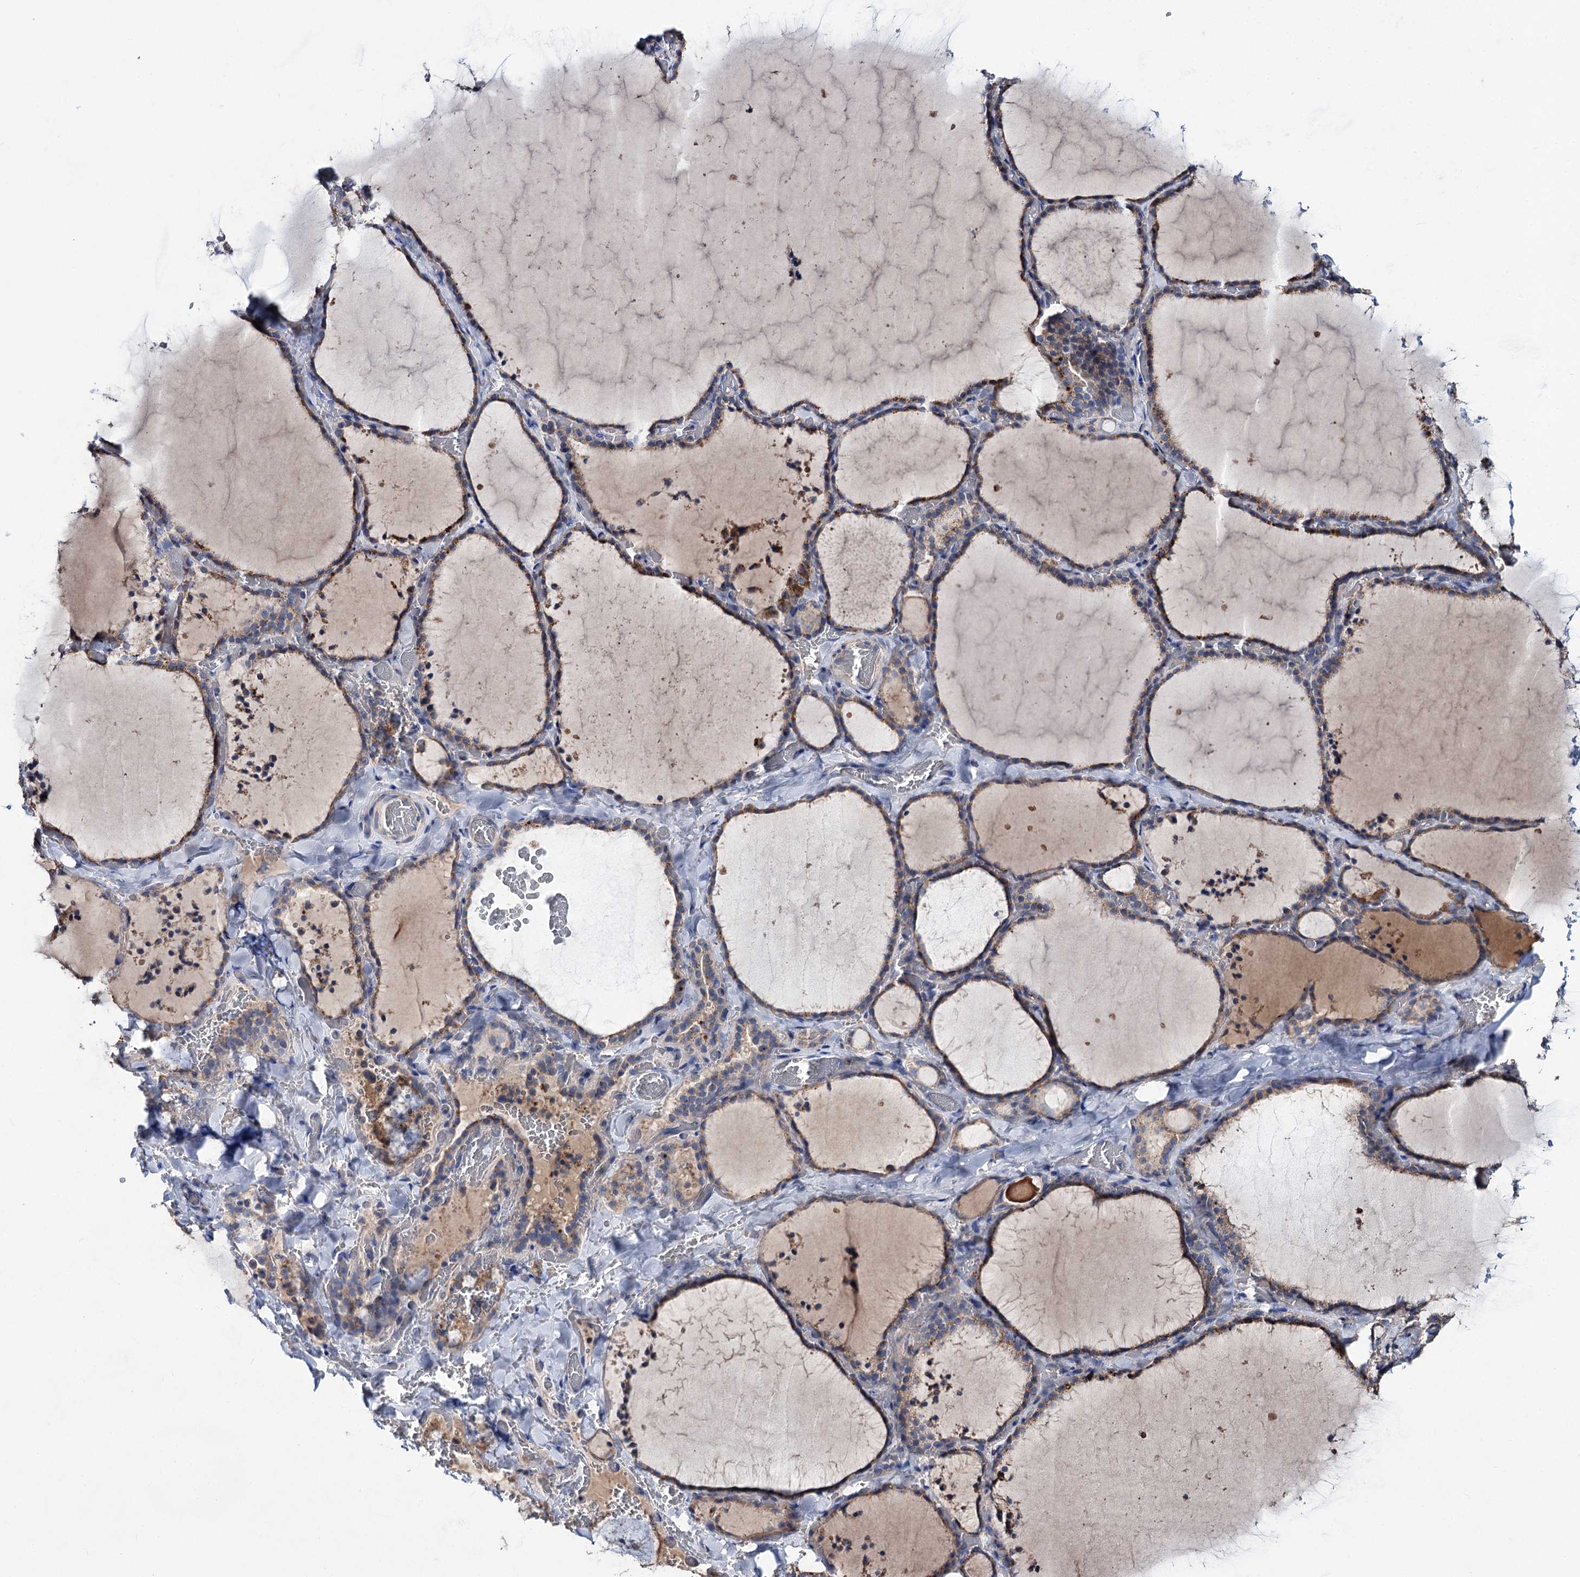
{"staining": {"intensity": "weak", "quantity": "25%-75%", "location": "cytoplasmic/membranous"}, "tissue": "thyroid gland", "cell_type": "Glandular cells", "image_type": "normal", "snomed": [{"axis": "morphology", "description": "Normal tissue, NOS"}, {"axis": "topography", "description": "Thyroid gland"}], "caption": "Weak cytoplasmic/membranous expression for a protein is seen in approximately 25%-75% of glandular cells of normal thyroid gland using IHC.", "gene": "CLPB", "patient": {"sex": "female", "age": 22}}